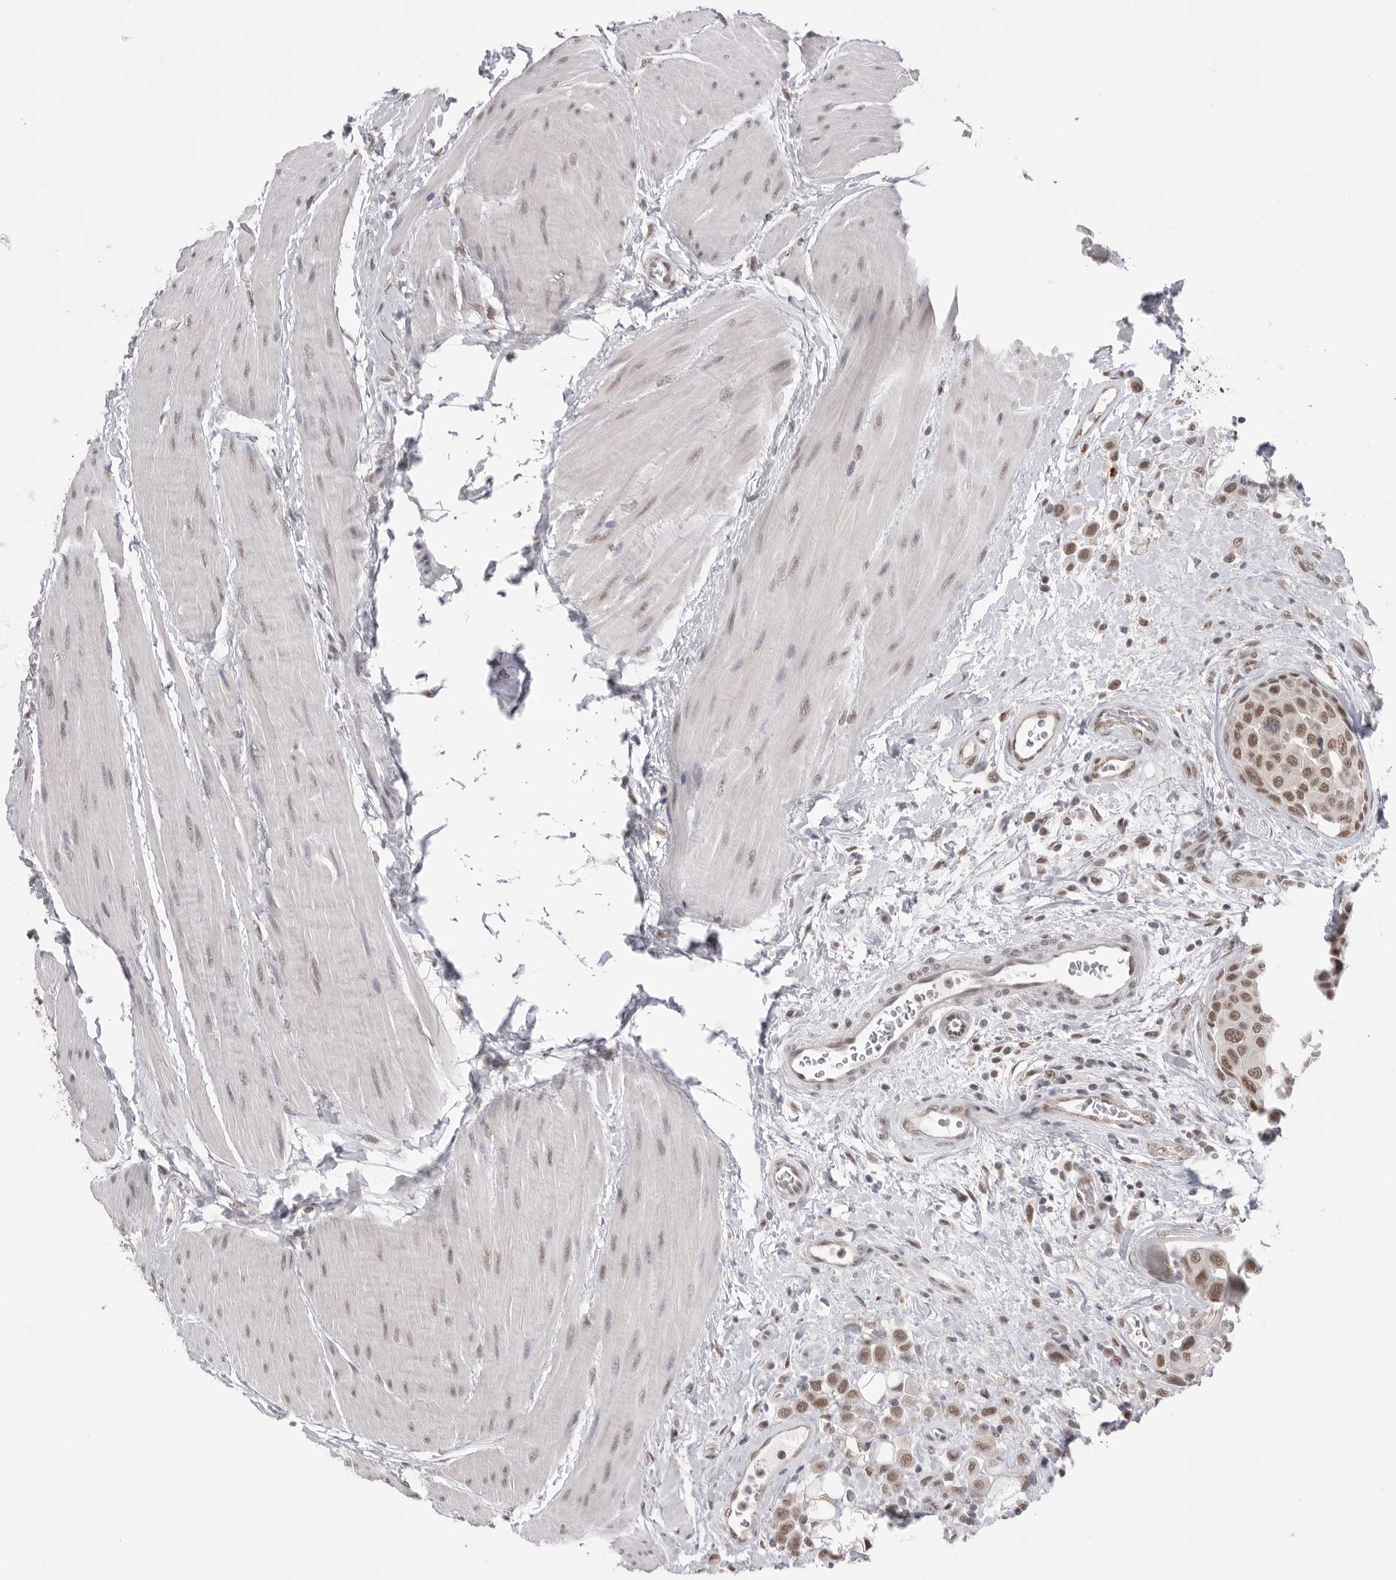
{"staining": {"intensity": "moderate", "quantity": ">75%", "location": "nuclear"}, "tissue": "urothelial cancer", "cell_type": "Tumor cells", "image_type": "cancer", "snomed": [{"axis": "morphology", "description": "Urothelial carcinoma, High grade"}, {"axis": "topography", "description": "Urinary bladder"}], "caption": "IHC histopathology image of high-grade urothelial carcinoma stained for a protein (brown), which demonstrates medium levels of moderate nuclear expression in about >75% of tumor cells.", "gene": "BCLAF3", "patient": {"sex": "male", "age": 50}}